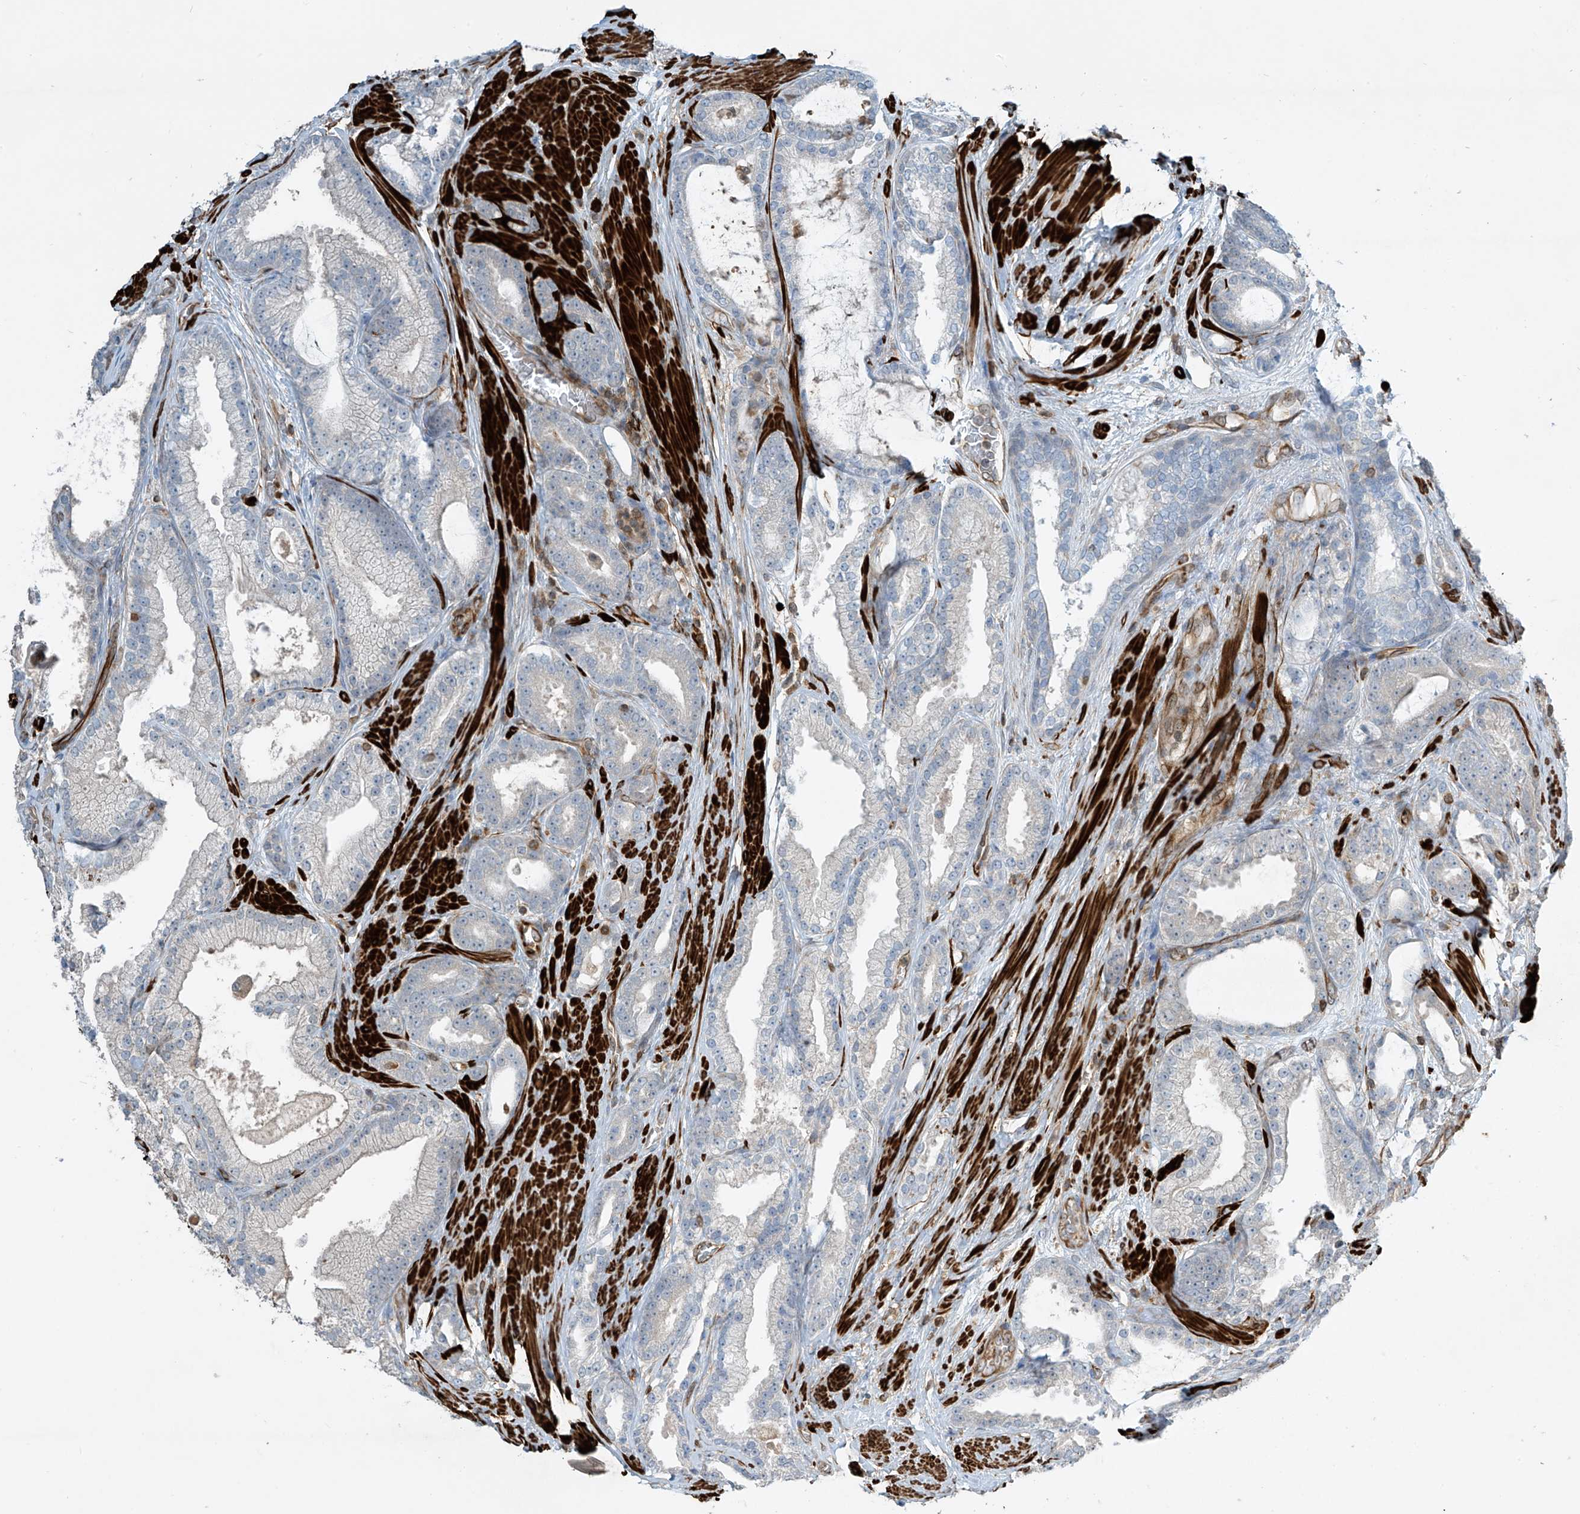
{"staining": {"intensity": "negative", "quantity": "none", "location": "none"}, "tissue": "prostate cancer", "cell_type": "Tumor cells", "image_type": "cancer", "snomed": [{"axis": "morphology", "description": "Adenocarcinoma, High grade"}, {"axis": "topography", "description": "Prostate"}], "caption": "Prostate cancer (adenocarcinoma (high-grade)) was stained to show a protein in brown. There is no significant staining in tumor cells.", "gene": "SH3BGRL3", "patient": {"sex": "male", "age": 60}}